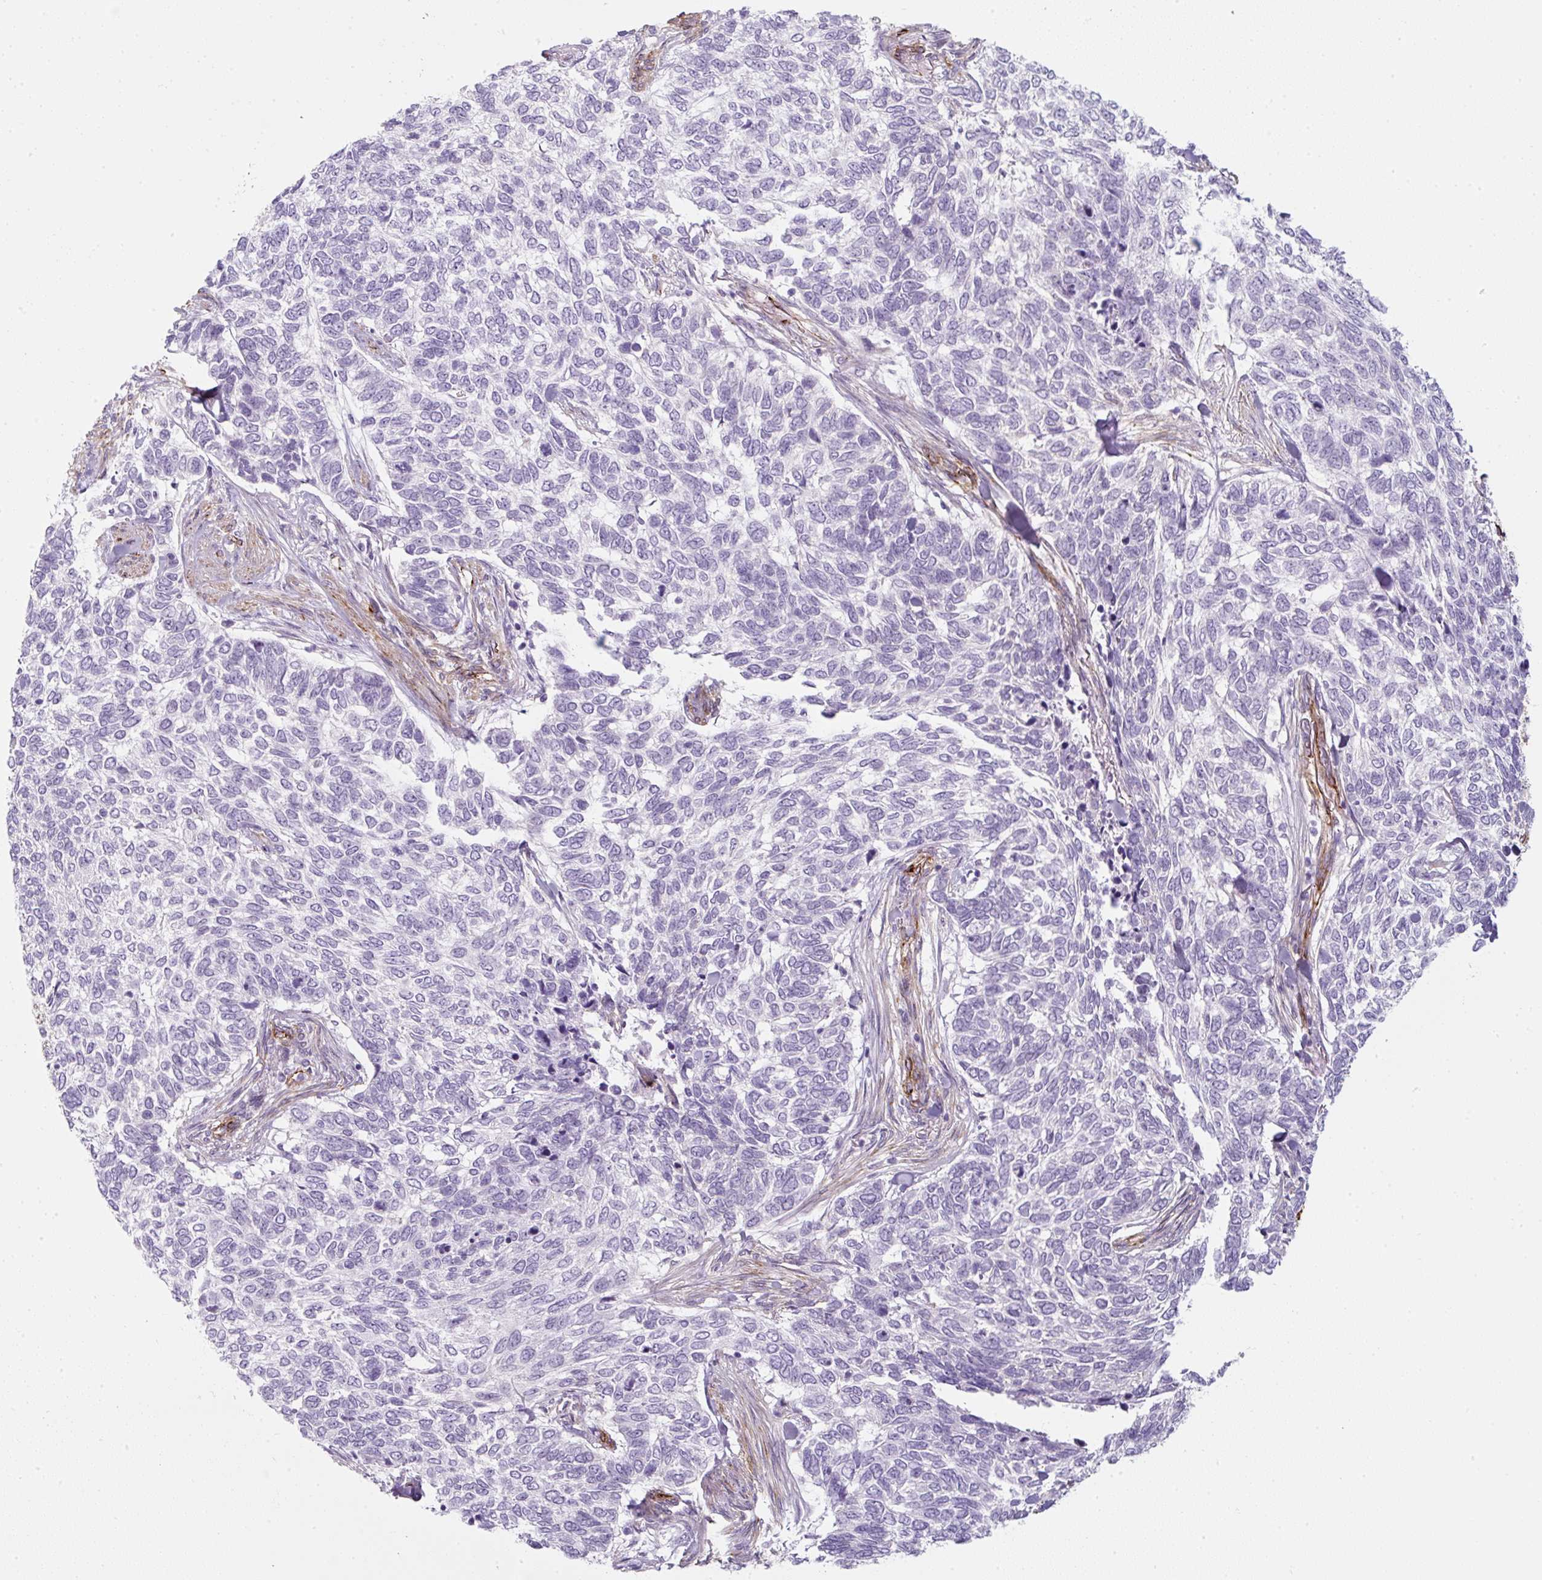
{"staining": {"intensity": "negative", "quantity": "none", "location": "none"}, "tissue": "skin cancer", "cell_type": "Tumor cells", "image_type": "cancer", "snomed": [{"axis": "morphology", "description": "Basal cell carcinoma"}, {"axis": "topography", "description": "Skin"}], "caption": "IHC image of neoplastic tissue: human skin cancer (basal cell carcinoma) stained with DAB (3,3'-diaminobenzidine) displays no significant protein expression in tumor cells. (DAB immunohistochemistry visualized using brightfield microscopy, high magnification).", "gene": "CAVIN3", "patient": {"sex": "female", "age": 65}}